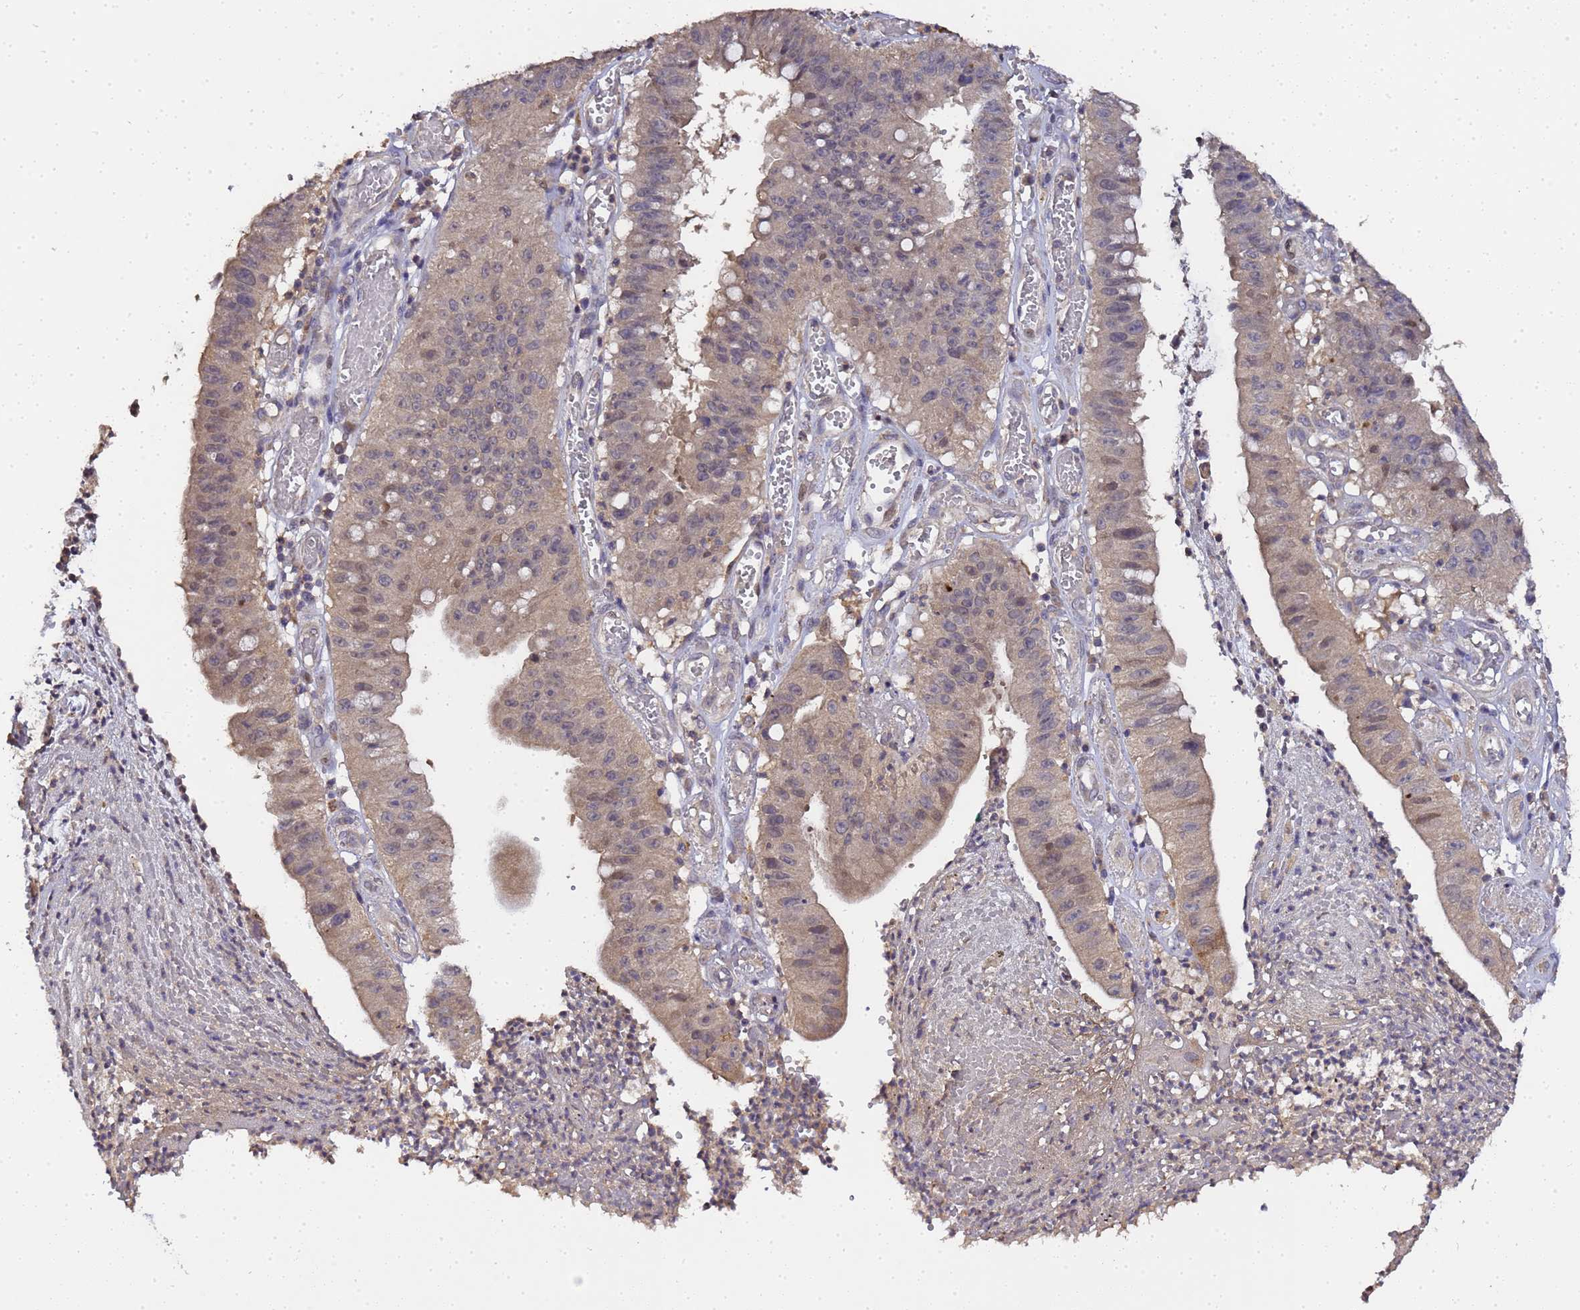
{"staining": {"intensity": "weak", "quantity": ">75%", "location": "cytoplasmic/membranous"}, "tissue": "stomach cancer", "cell_type": "Tumor cells", "image_type": "cancer", "snomed": [{"axis": "morphology", "description": "Adenocarcinoma, NOS"}, {"axis": "topography", "description": "Stomach"}], "caption": "Stomach adenocarcinoma stained with immunohistochemistry displays weak cytoplasmic/membranous expression in about >75% of tumor cells. (Stains: DAB (3,3'-diaminobenzidine) in brown, nuclei in blue, Microscopy: brightfield microscopy at high magnification).", "gene": "LGI4", "patient": {"sex": "male", "age": 59}}